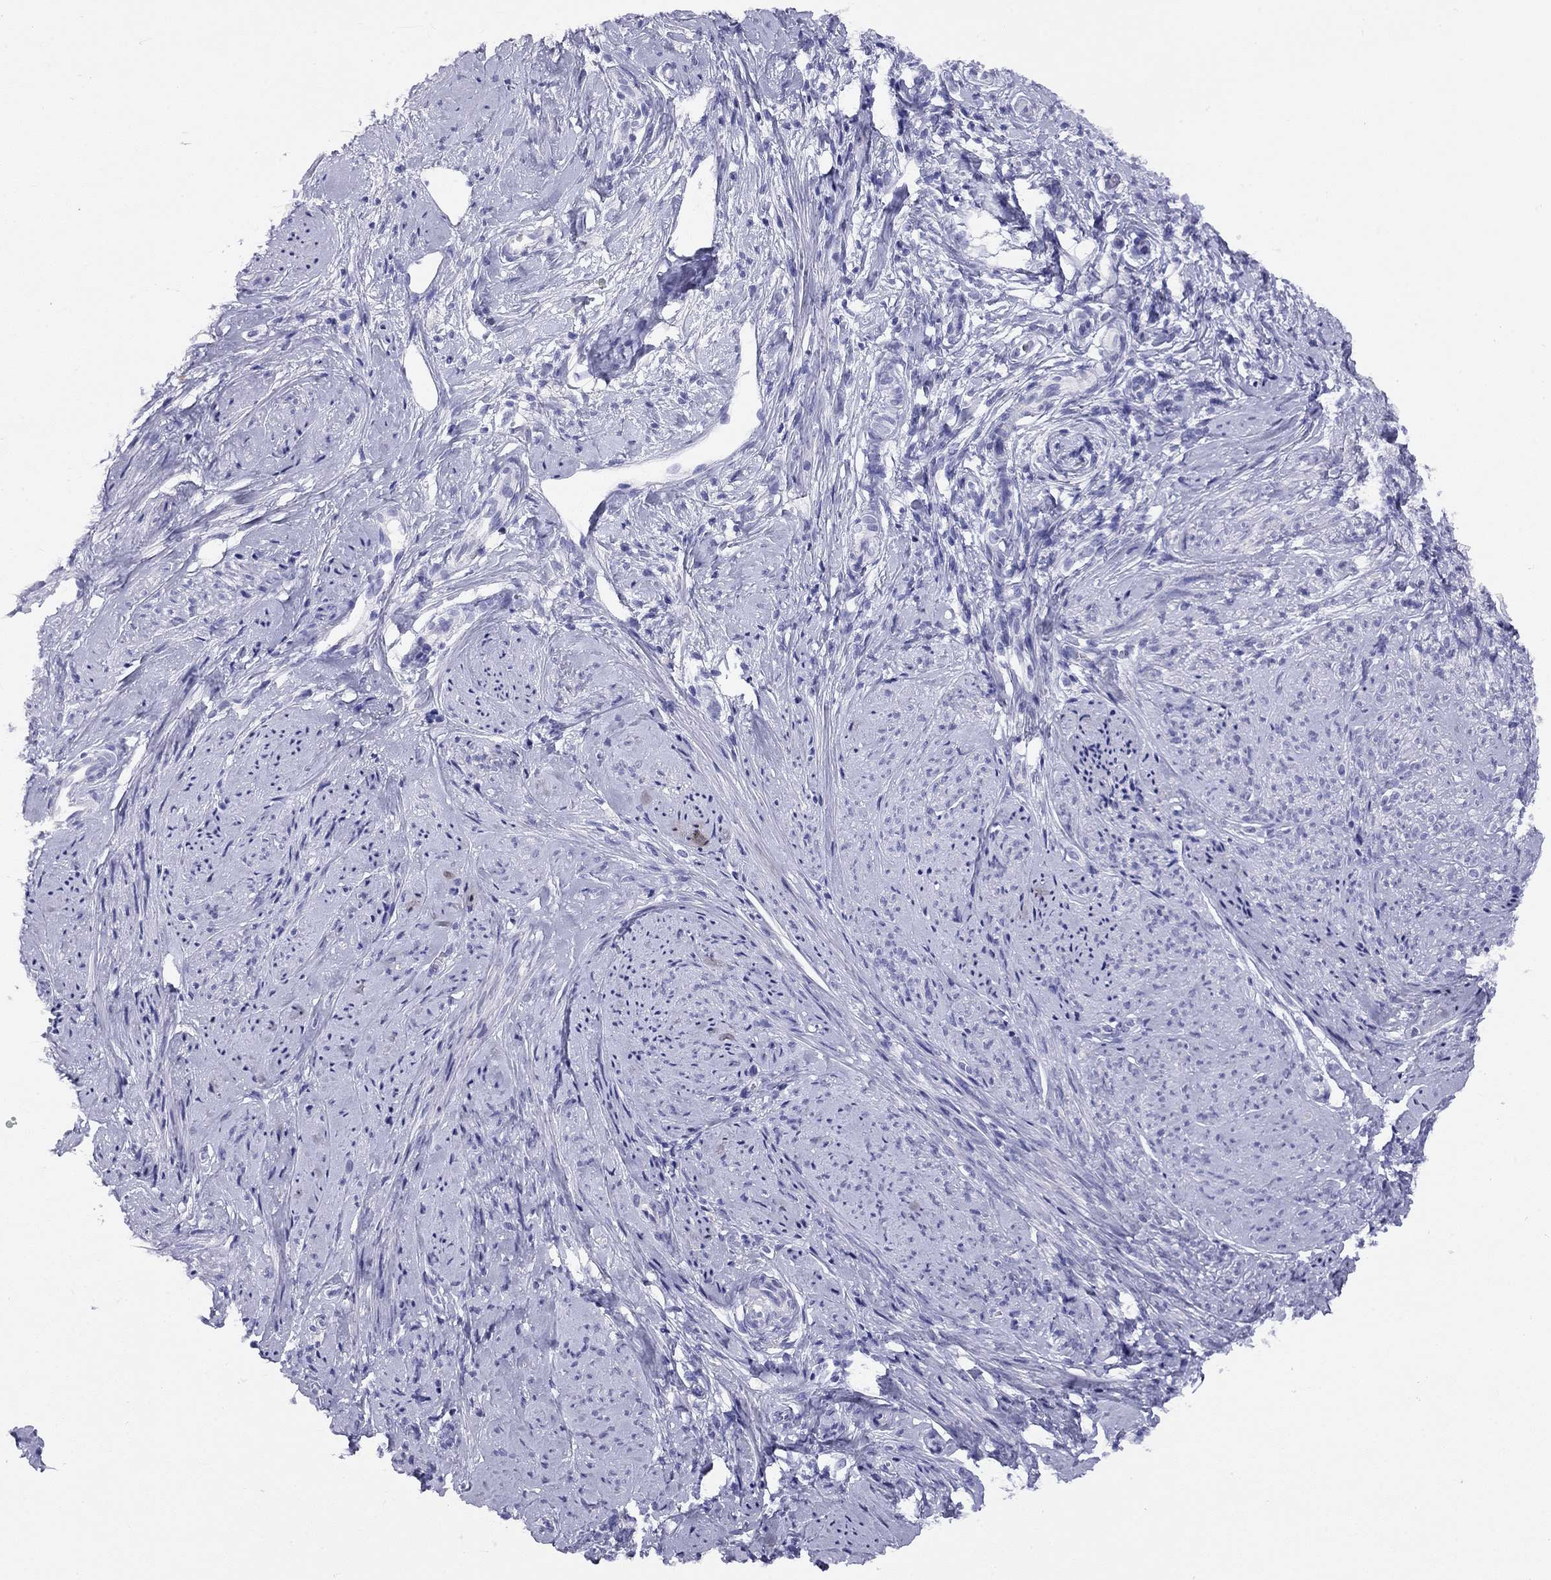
{"staining": {"intensity": "negative", "quantity": "none", "location": "none"}, "tissue": "smooth muscle", "cell_type": "Smooth muscle cells", "image_type": "normal", "snomed": [{"axis": "morphology", "description": "Normal tissue, NOS"}, {"axis": "topography", "description": "Smooth muscle"}], "caption": "High magnification brightfield microscopy of normal smooth muscle stained with DAB (brown) and counterstained with hematoxylin (blue): smooth muscle cells show no significant expression. Nuclei are stained in blue.", "gene": "LRIT2", "patient": {"sex": "female", "age": 48}}